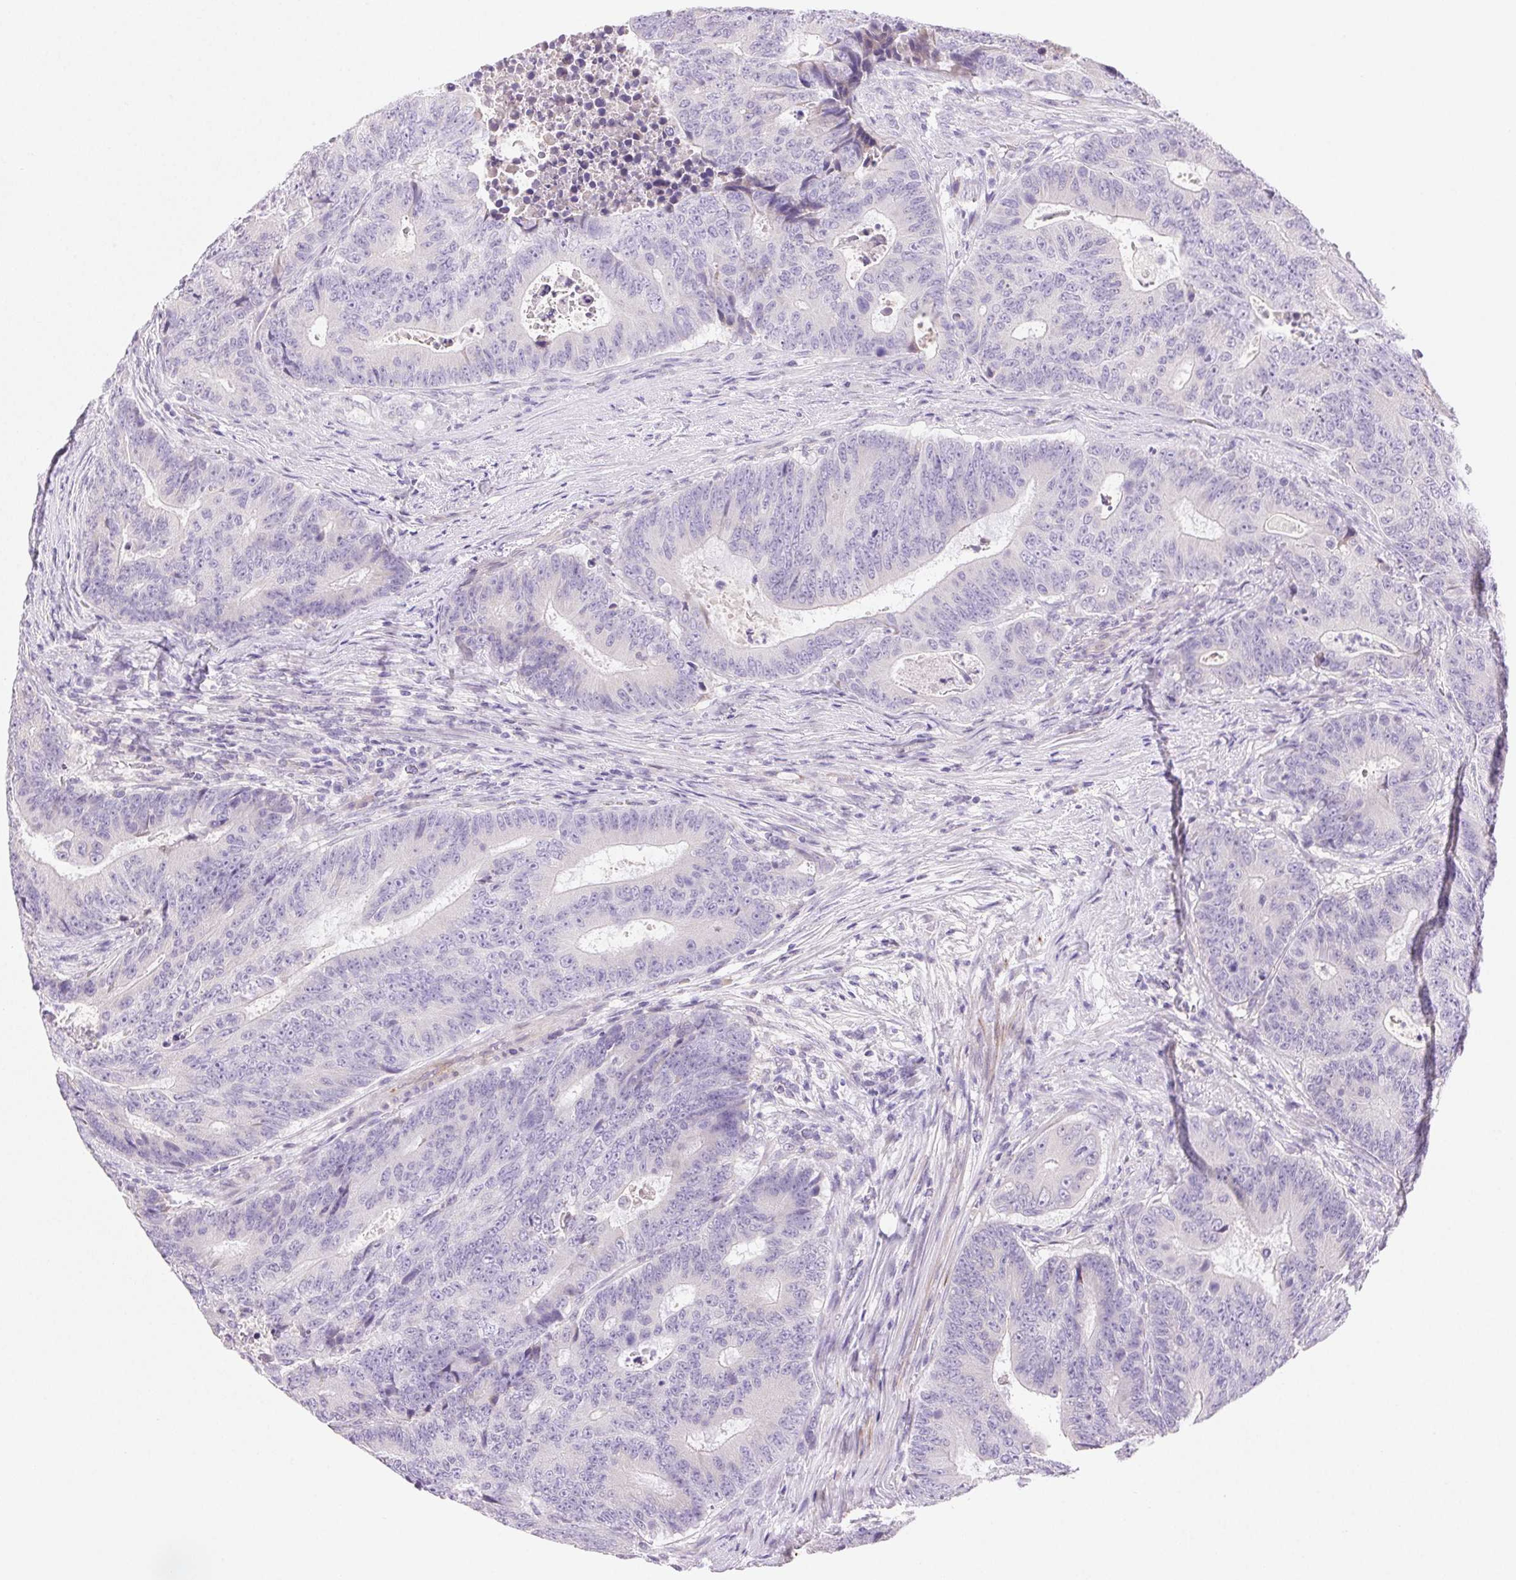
{"staining": {"intensity": "negative", "quantity": "none", "location": "none"}, "tissue": "colorectal cancer", "cell_type": "Tumor cells", "image_type": "cancer", "snomed": [{"axis": "morphology", "description": "Adenocarcinoma, NOS"}, {"axis": "topography", "description": "Colon"}], "caption": "Immunohistochemistry (IHC) image of human colorectal cancer (adenocarcinoma) stained for a protein (brown), which displays no staining in tumor cells. (Brightfield microscopy of DAB (3,3'-diaminobenzidine) immunohistochemistry at high magnification).", "gene": "ARHGAP11B", "patient": {"sex": "female", "age": 48}}